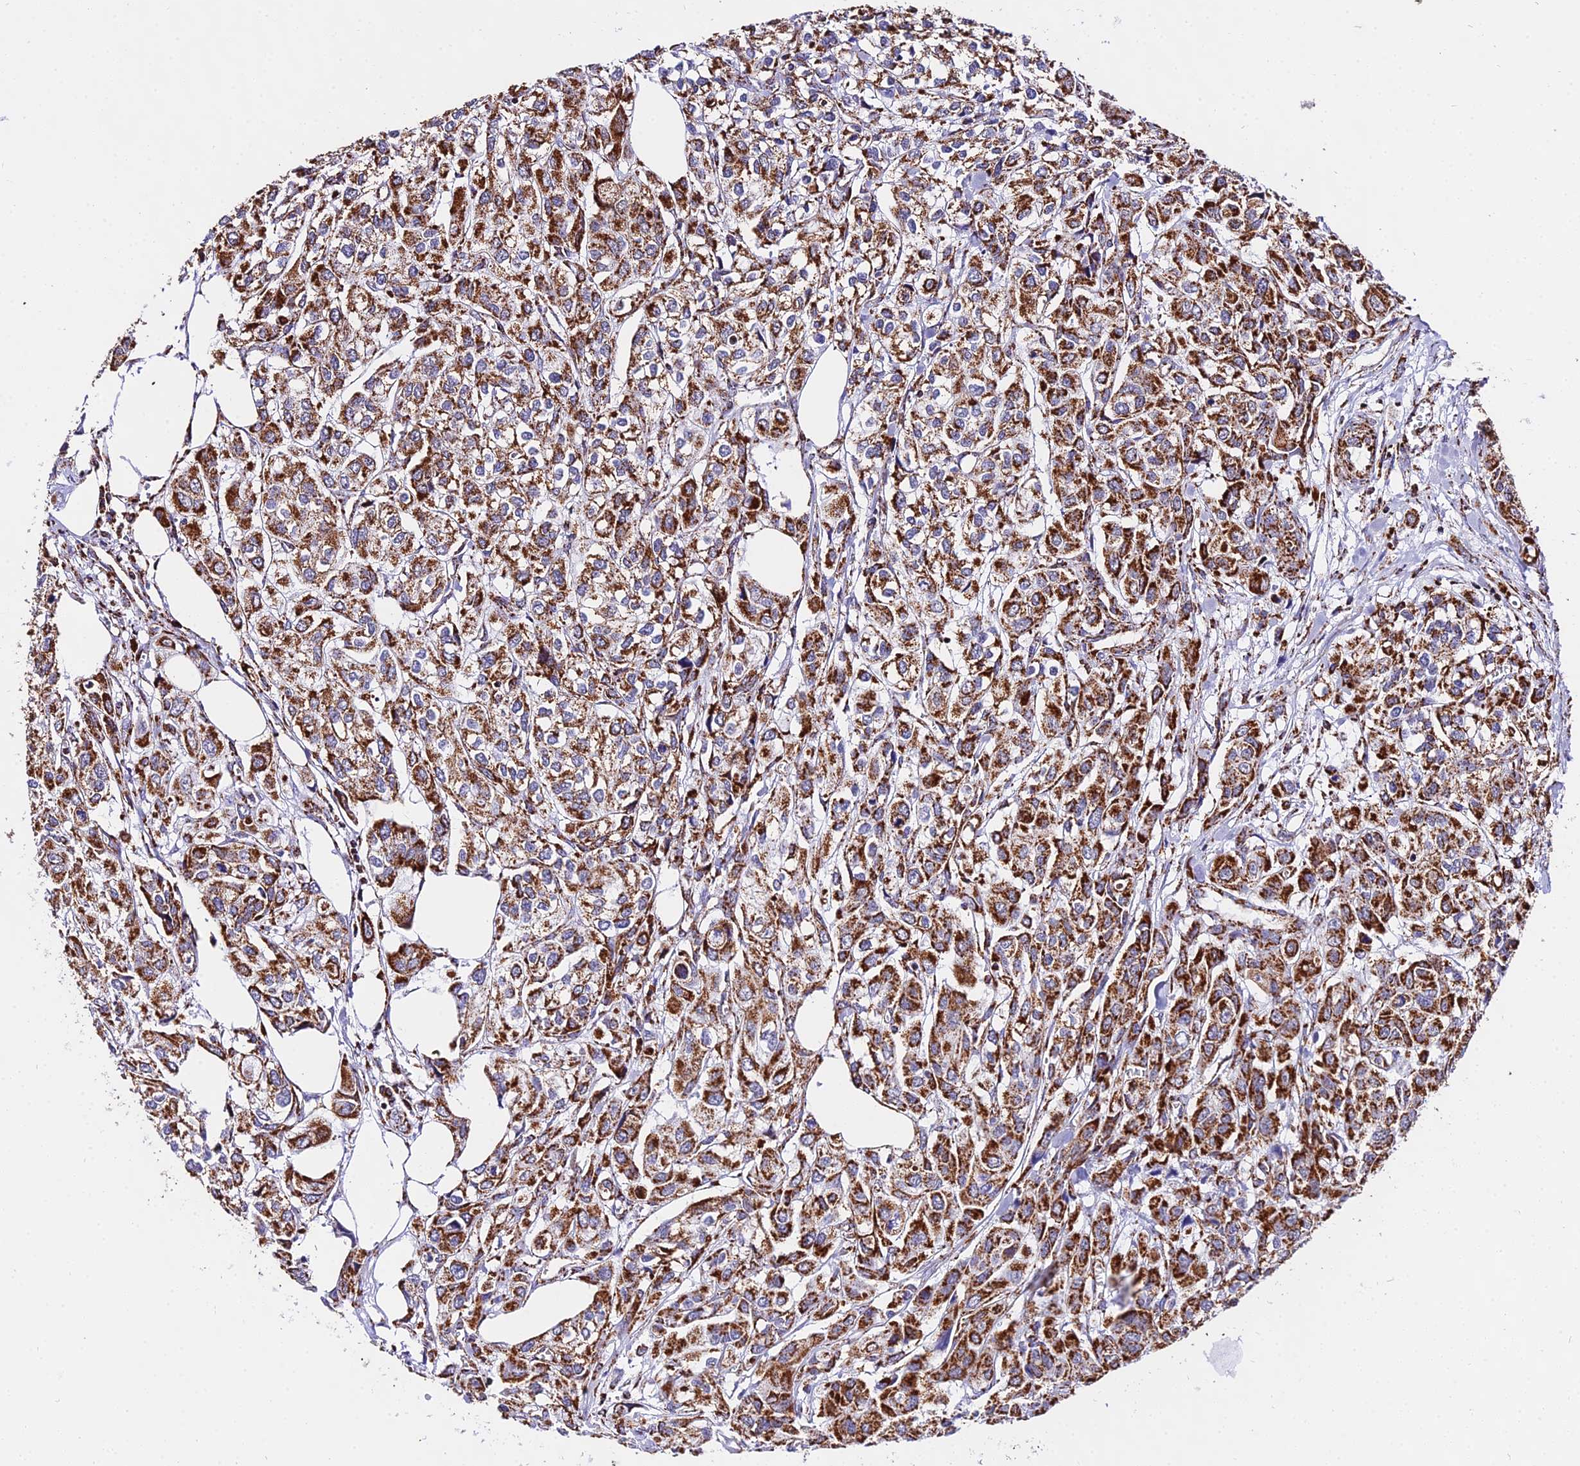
{"staining": {"intensity": "strong", "quantity": ">75%", "location": "cytoplasmic/membranous"}, "tissue": "urothelial cancer", "cell_type": "Tumor cells", "image_type": "cancer", "snomed": [{"axis": "morphology", "description": "Urothelial carcinoma, High grade"}, {"axis": "topography", "description": "Urinary bladder"}], "caption": "Urothelial carcinoma (high-grade) tissue shows strong cytoplasmic/membranous expression in approximately >75% of tumor cells, visualized by immunohistochemistry.", "gene": "ATP5PD", "patient": {"sex": "male", "age": 67}}